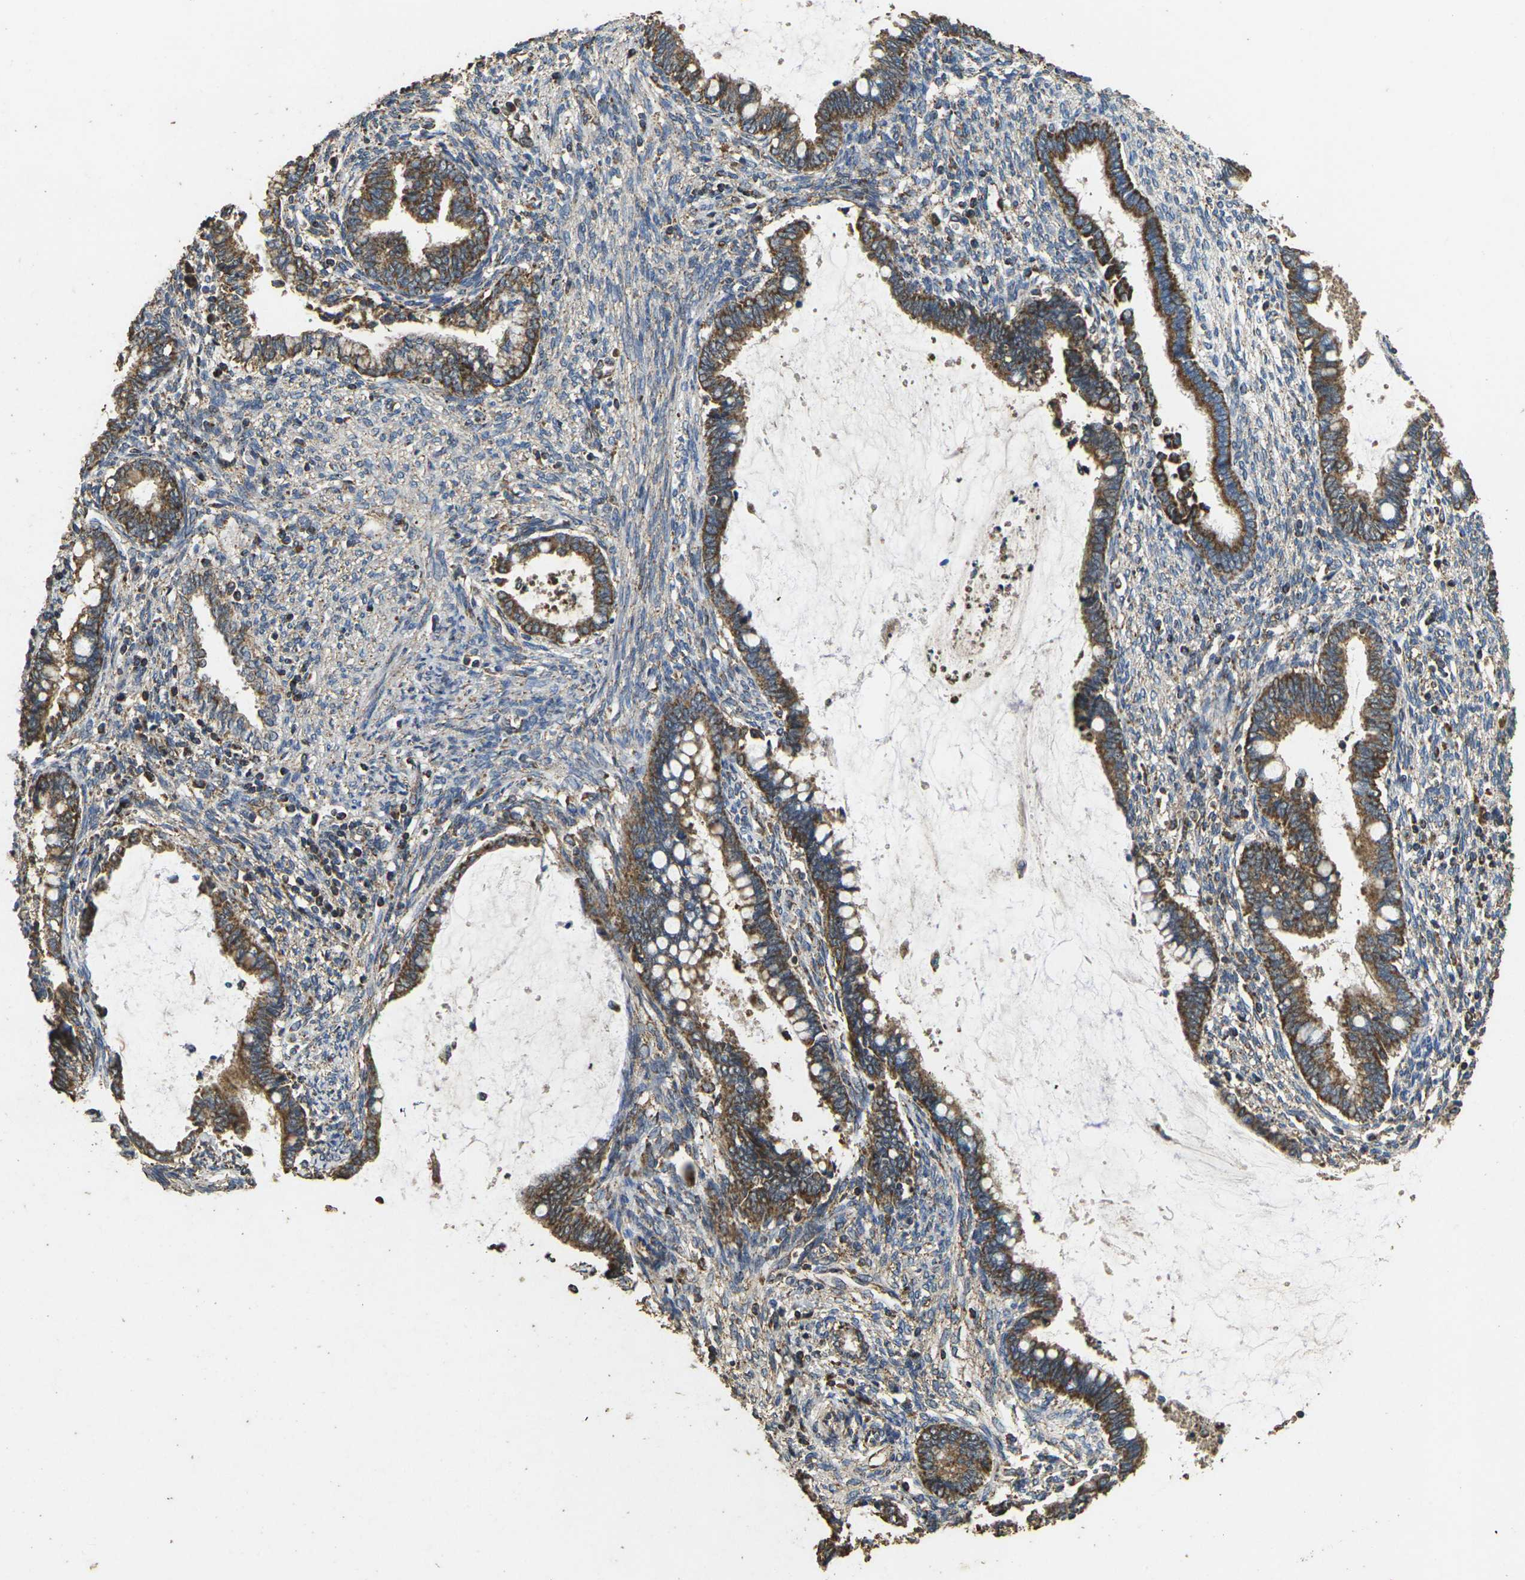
{"staining": {"intensity": "moderate", "quantity": ">75%", "location": "cytoplasmic/membranous"}, "tissue": "cervical cancer", "cell_type": "Tumor cells", "image_type": "cancer", "snomed": [{"axis": "morphology", "description": "Adenocarcinoma, NOS"}, {"axis": "topography", "description": "Cervix"}], "caption": "Human cervical cancer stained for a protein (brown) exhibits moderate cytoplasmic/membranous positive positivity in about >75% of tumor cells.", "gene": "MAPK11", "patient": {"sex": "female", "age": 44}}